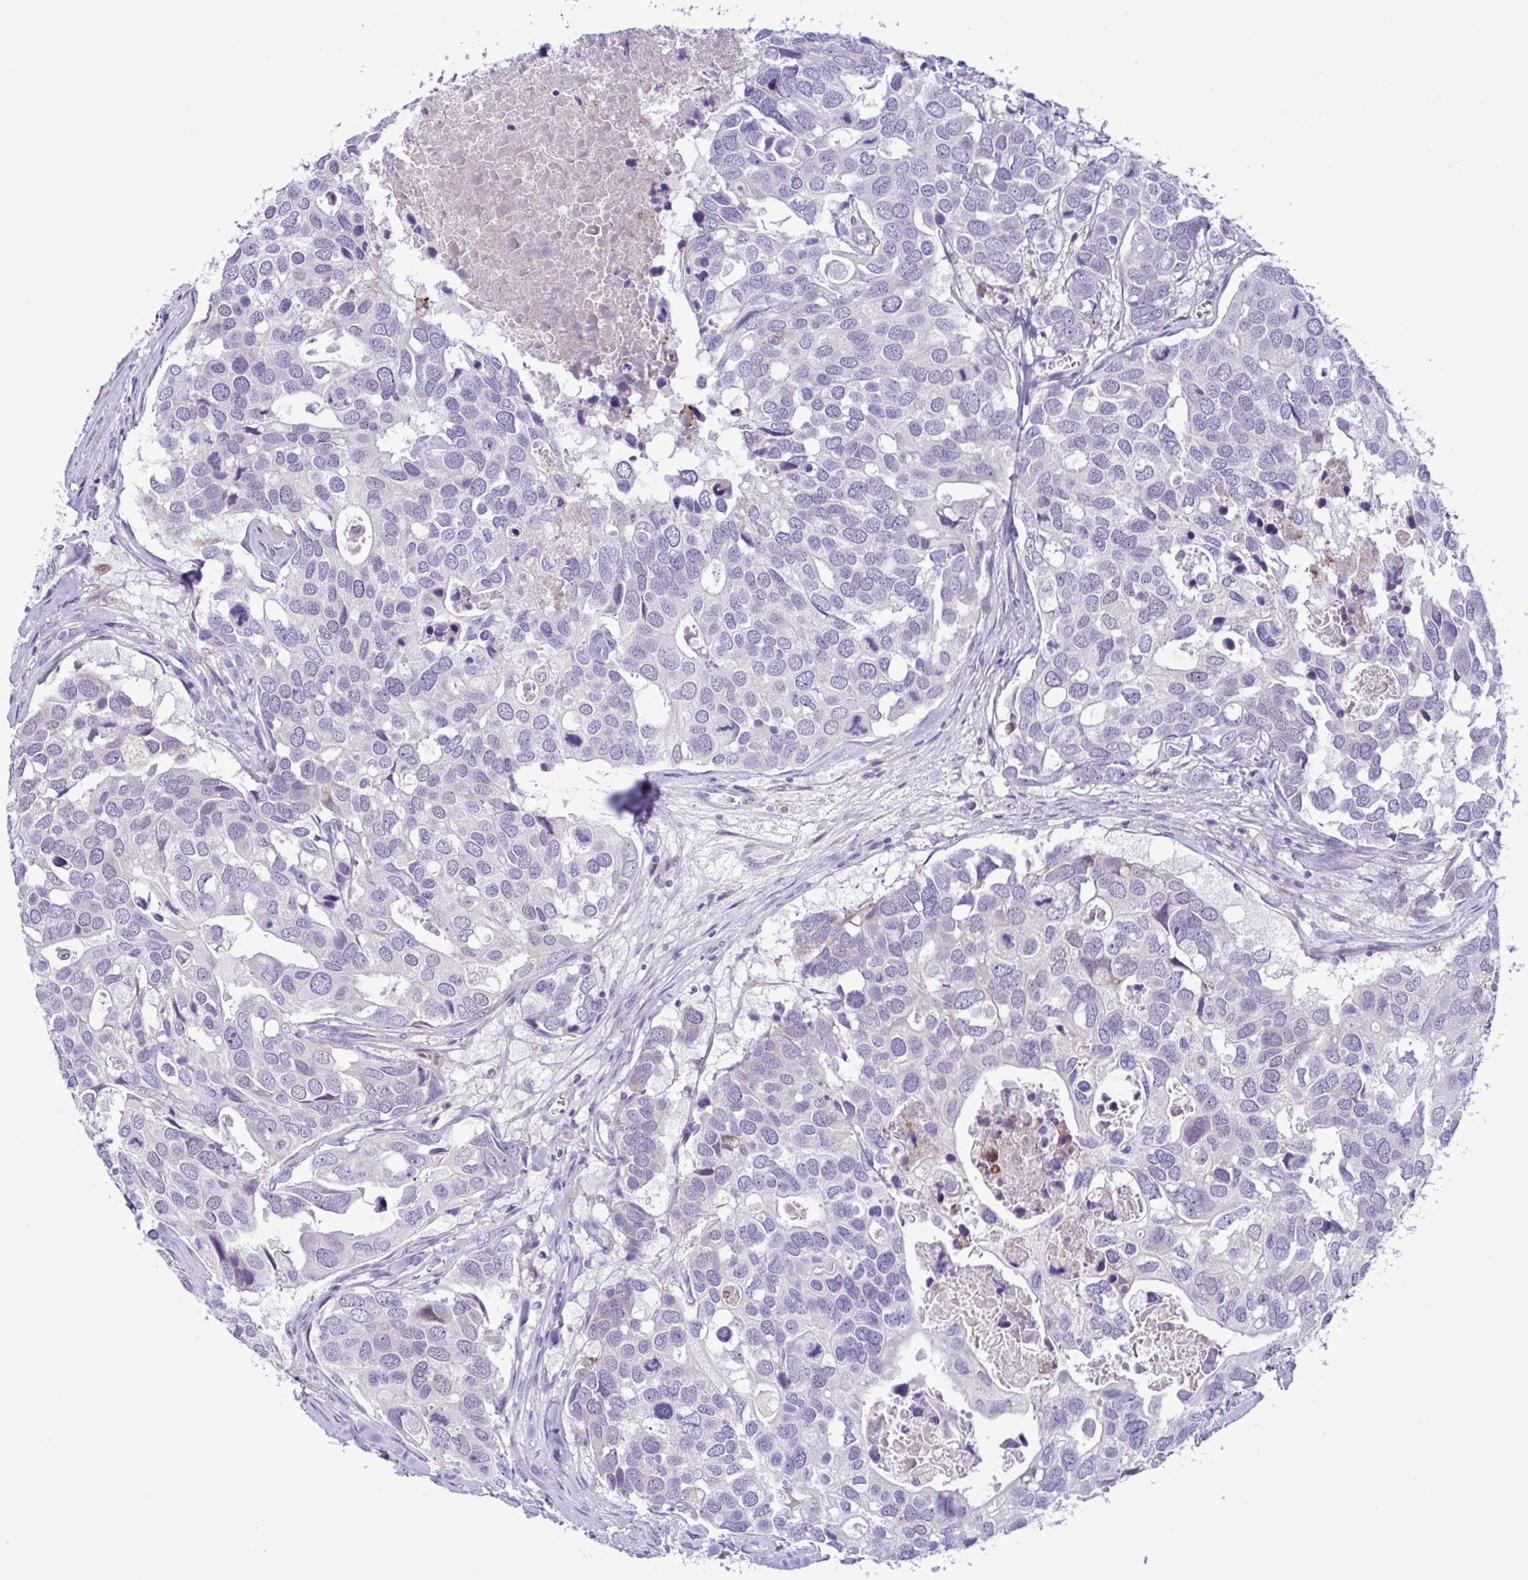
{"staining": {"intensity": "negative", "quantity": "none", "location": "none"}, "tissue": "breast cancer", "cell_type": "Tumor cells", "image_type": "cancer", "snomed": [{"axis": "morphology", "description": "Duct carcinoma"}, {"axis": "topography", "description": "Breast"}], "caption": "This histopathology image is of breast cancer (infiltrating ductal carcinoma) stained with IHC to label a protein in brown with the nuclei are counter-stained blue. There is no positivity in tumor cells.", "gene": "SREBF1", "patient": {"sex": "female", "age": 83}}